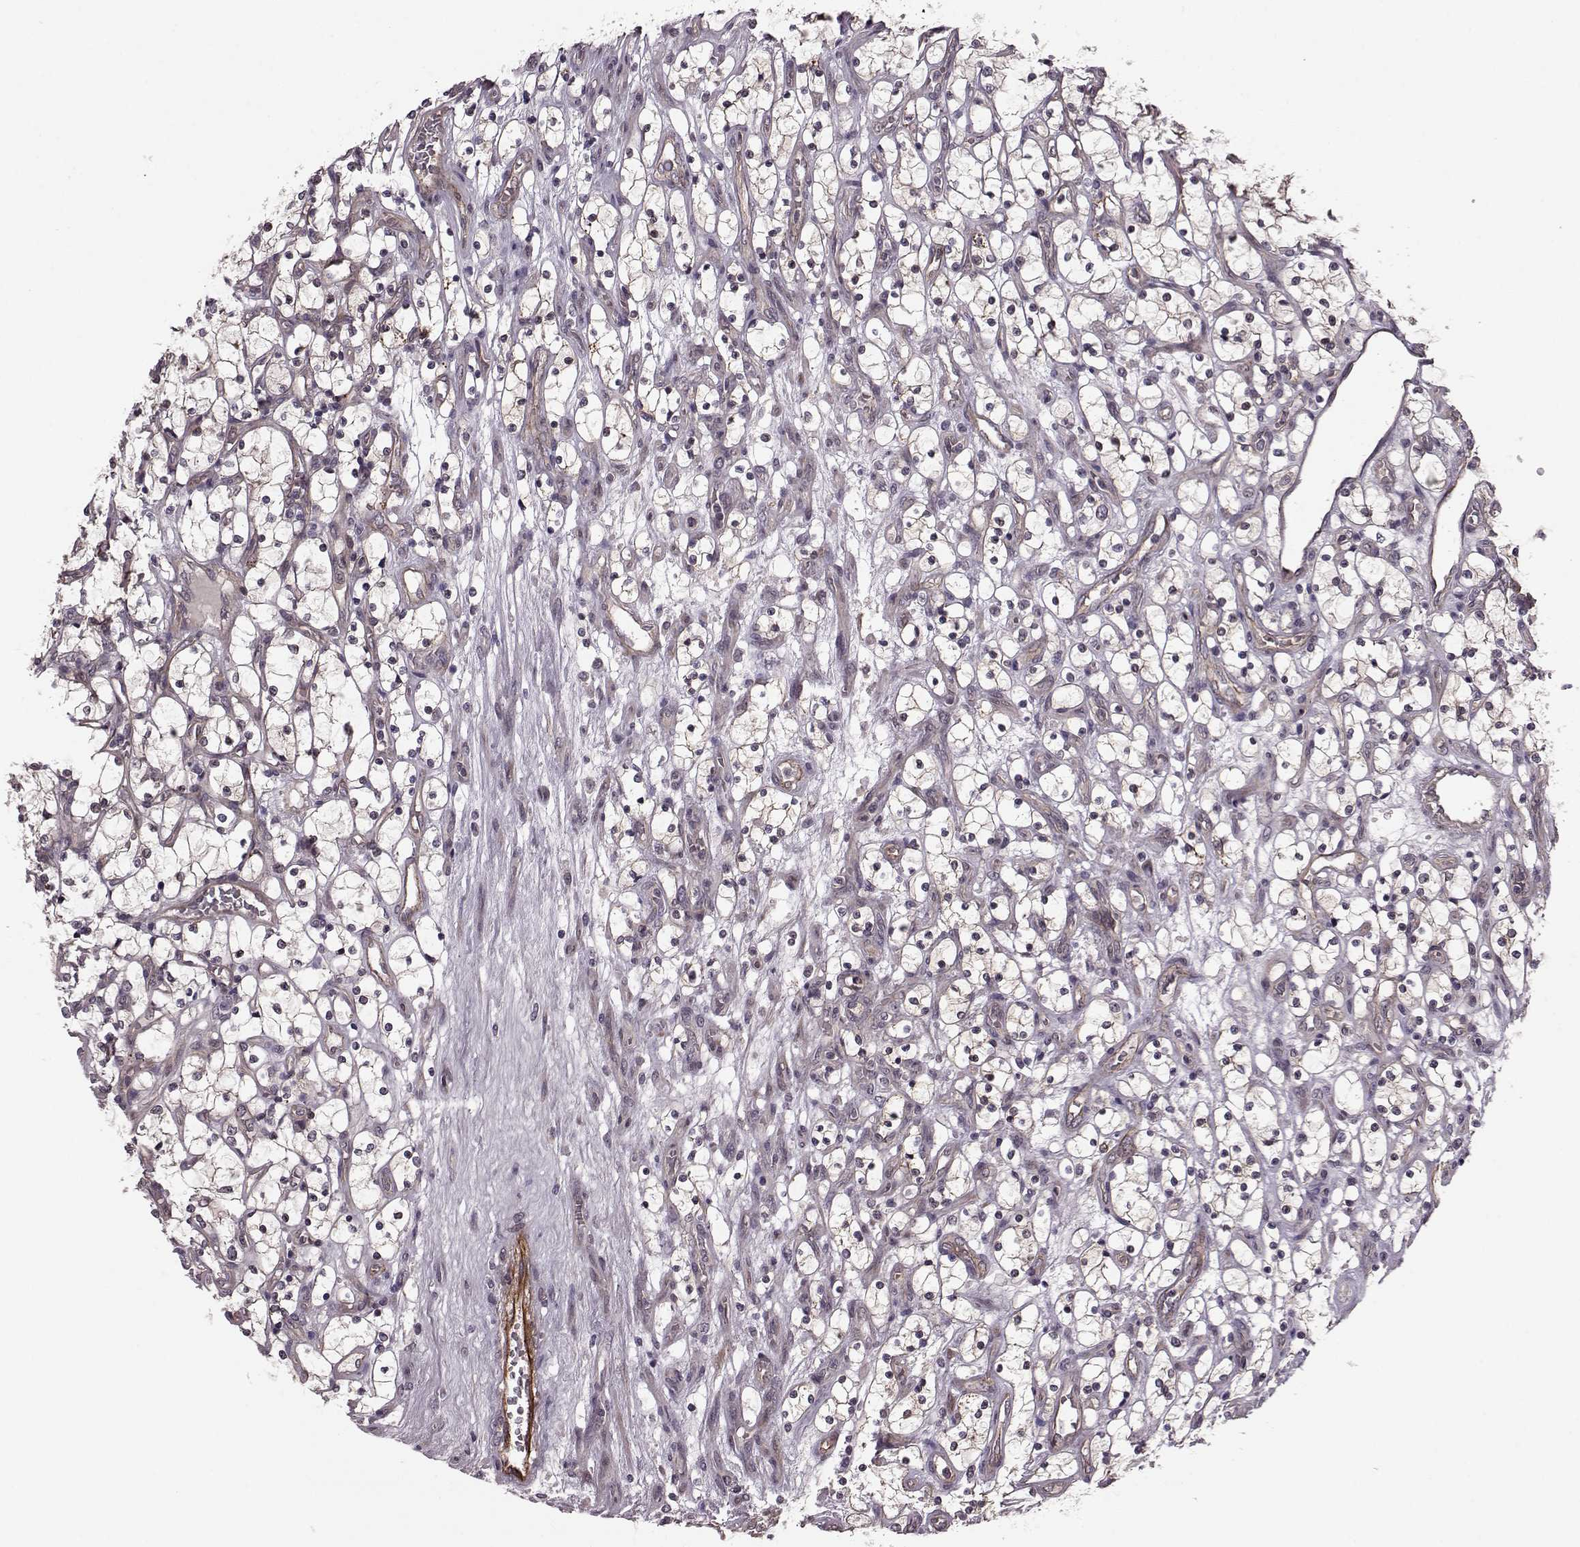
{"staining": {"intensity": "weak", "quantity": "<25%", "location": "cytoplasmic/membranous"}, "tissue": "renal cancer", "cell_type": "Tumor cells", "image_type": "cancer", "snomed": [{"axis": "morphology", "description": "Adenocarcinoma, NOS"}, {"axis": "topography", "description": "Kidney"}], "caption": "Immunohistochemical staining of human renal cancer (adenocarcinoma) displays no significant expression in tumor cells.", "gene": "SYNPO", "patient": {"sex": "female", "age": 69}}